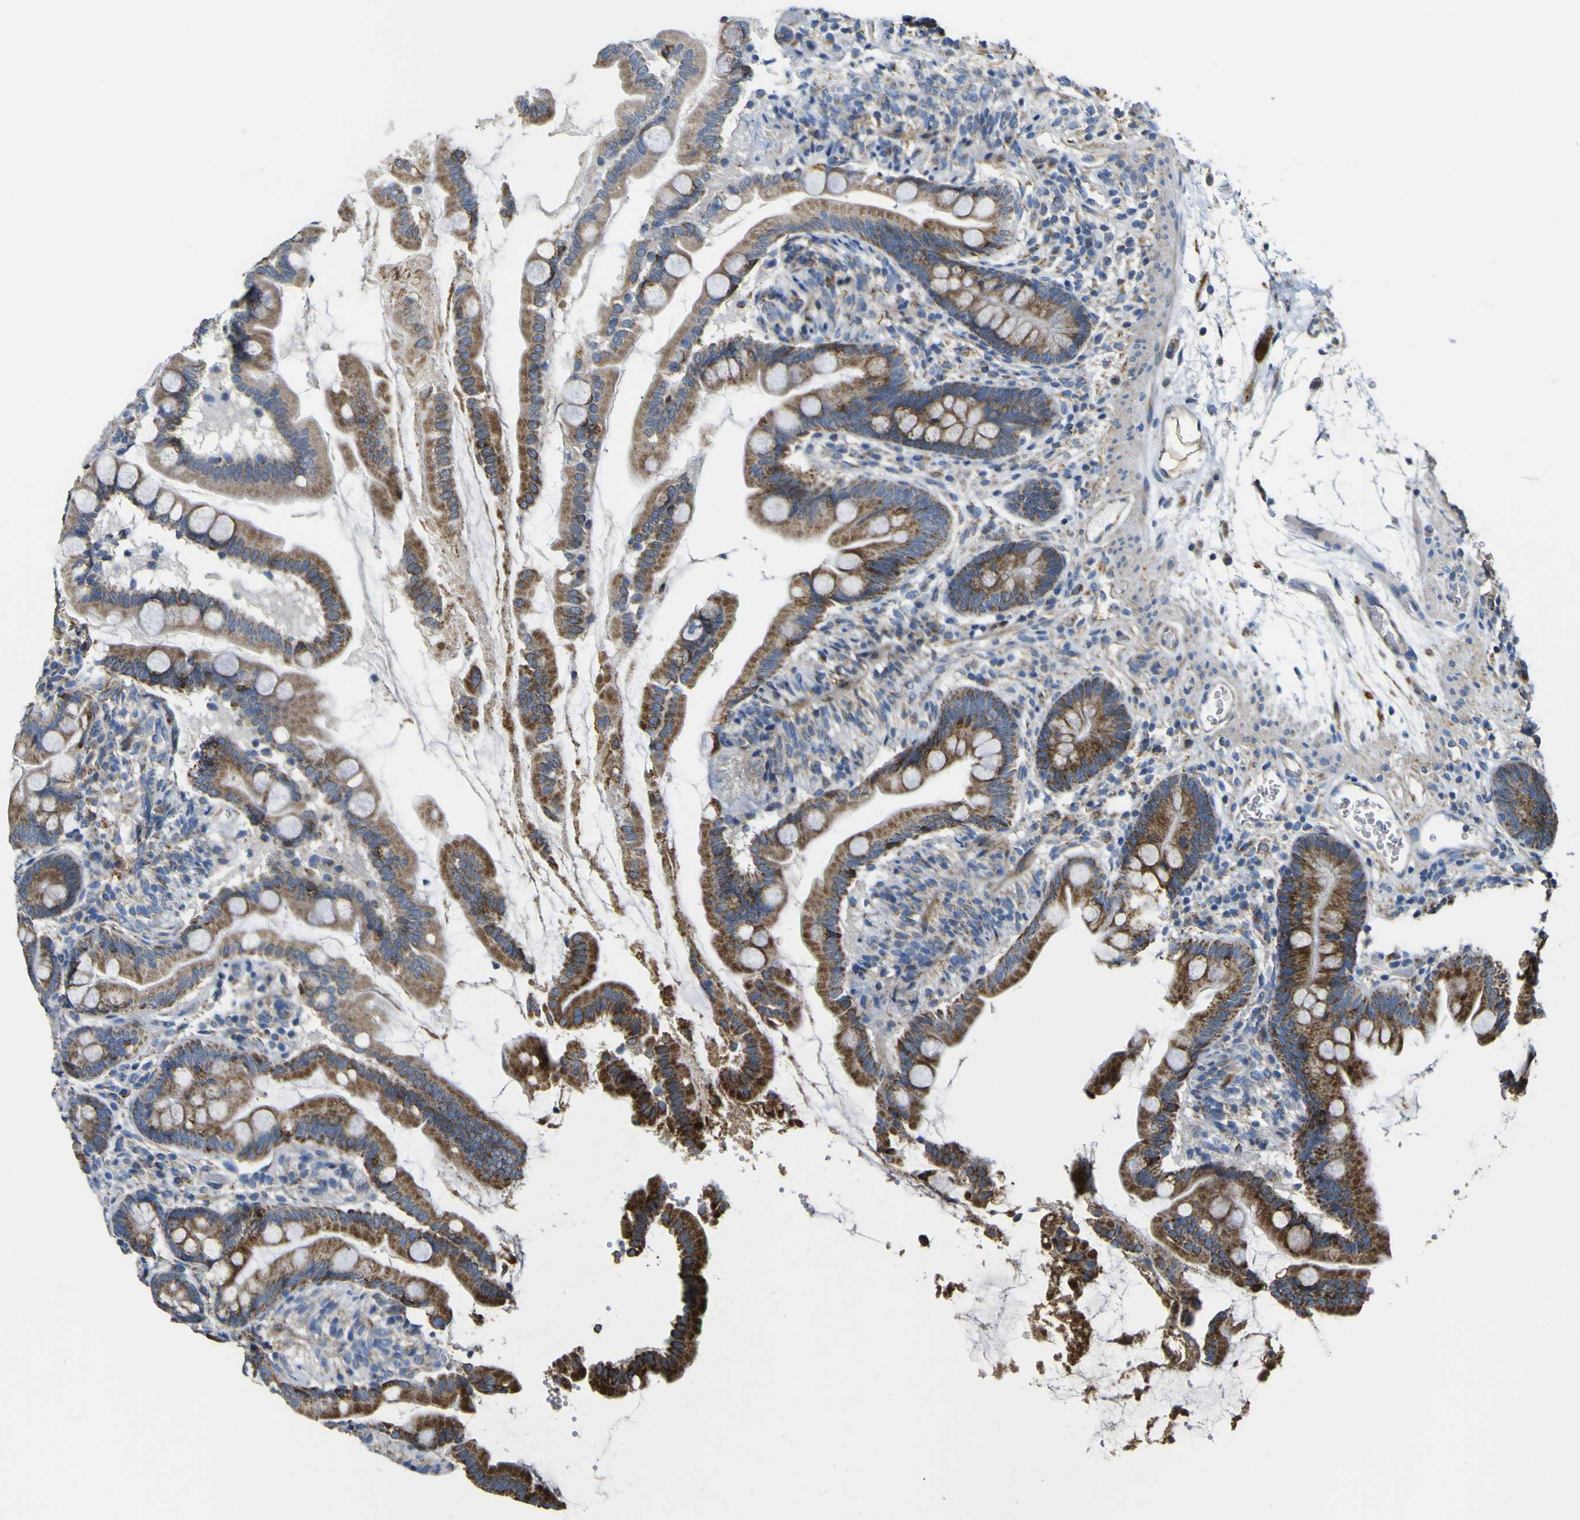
{"staining": {"intensity": "strong", "quantity": ">75%", "location": "cytoplasmic/membranous"}, "tissue": "small intestine", "cell_type": "Glandular cells", "image_type": "normal", "snomed": [{"axis": "morphology", "description": "Normal tissue, NOS"}, {"axis": "topography", "description": "Small intestine"}], "caption": "A photomicrograph showing strong cytoplasmic/membranous positivity in approximately >75% of glandular cells in normal small intestine, as visualized by brown immunohistochemical staining.", "gene": "ALDH18A1", "patient": {"sex": "female", "age": 56}}